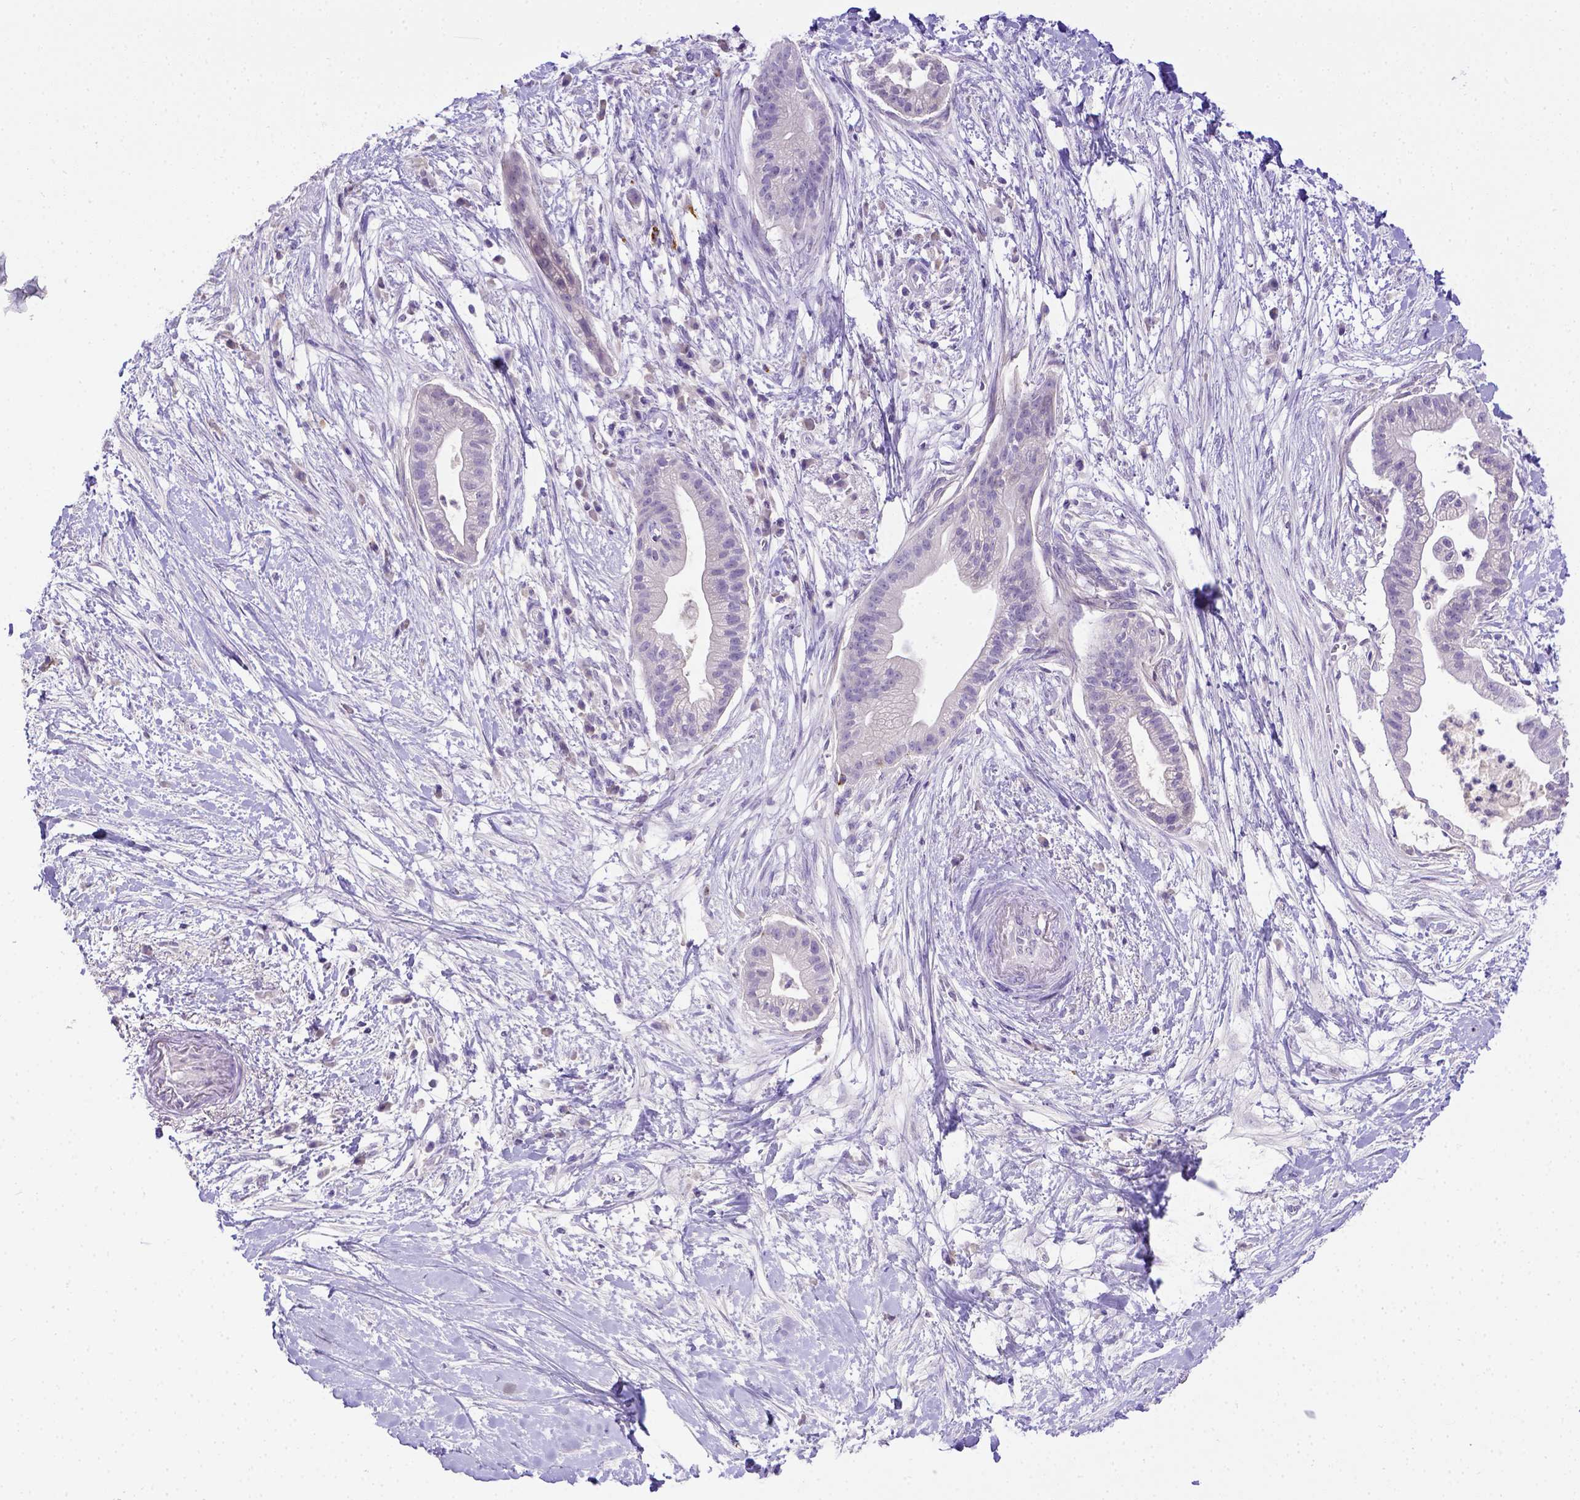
{"staining": {"intensity": "negative", "quantity": "none", "location": "none"}, "tissue": "pancreatic cancer", "cell_type": "Tumor cells", "image_type": "cancer", "snomed": [{"axis": "morphology", "description": "Normal tissue, NOS"}, {"axis": "morphology", "description": "Adenocarcinoma, NOS"}, {"axis": "topography", "description": "Lymph node"}, {"axis": "topography", "description": "Pancreas"}], "caption": "Tumor cells show no significant protein staining in pancreatic cancer (adenocarcinoma). The staining was performed using DAB to visualize the protein expression in brown, while the nuclei were stained in blue with hematoxylin (Magnification: 20x).", "gene": "B3GAT1", "patient": {"sex": "female", "age": 58}}